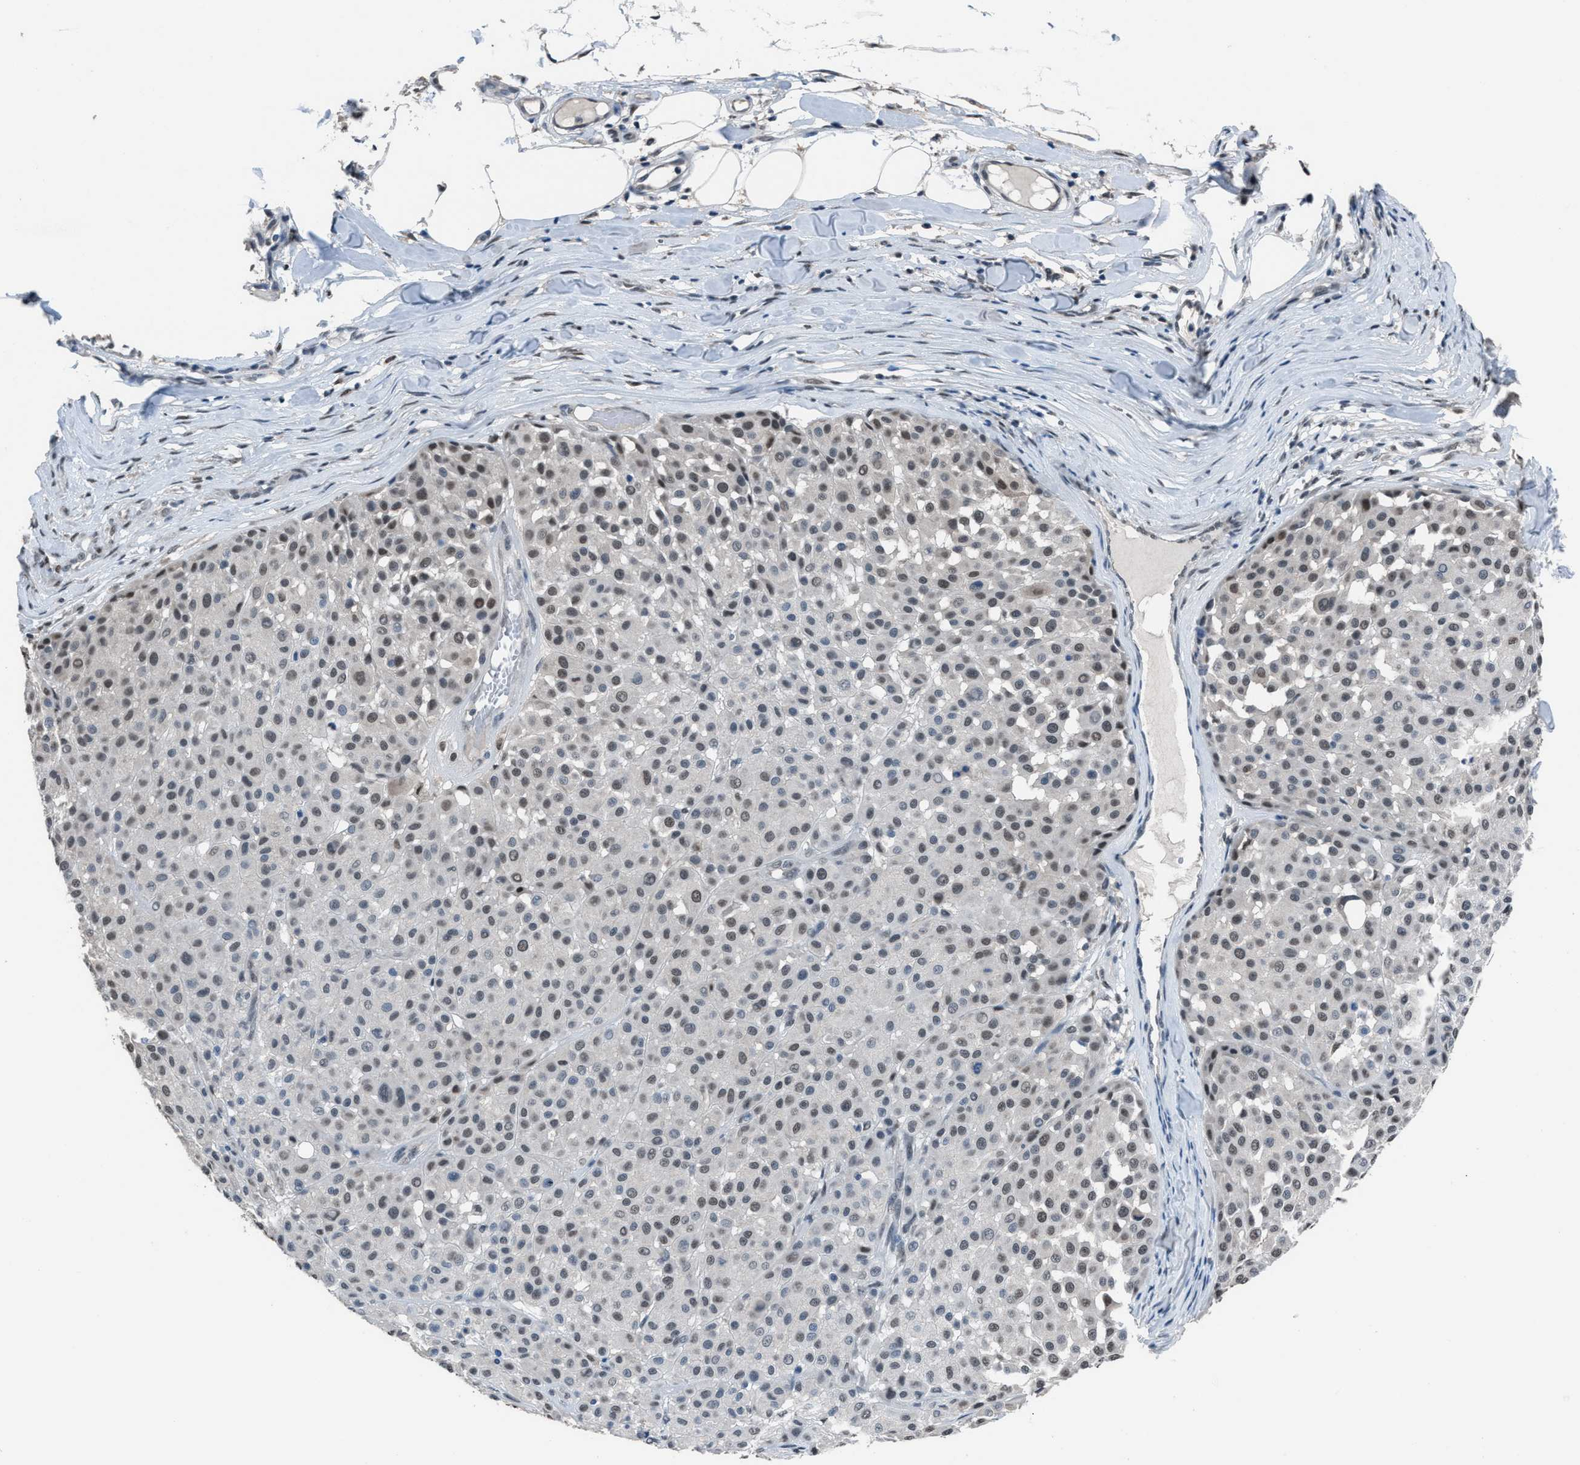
{"staining": {"intensity": "weak", "quantity": "25%-75%", "location": "nuclear"}, "tissue": "melanoma", "cell_type": "Tumor cells", "image_type": "cancer", "snomed": [{"axis": "morphology", "description": "Malignant melanoma, Metastatic site"}, {"axis": "topography", "description": "Soft tissue"}], "caption": "Human melanoma stained for a protein (brown) shows weak nuclear positive staining in about 25%-75% of tumor cells.", "gene": "ZNF276", "patient": {"sex": "male", "age": 41}}